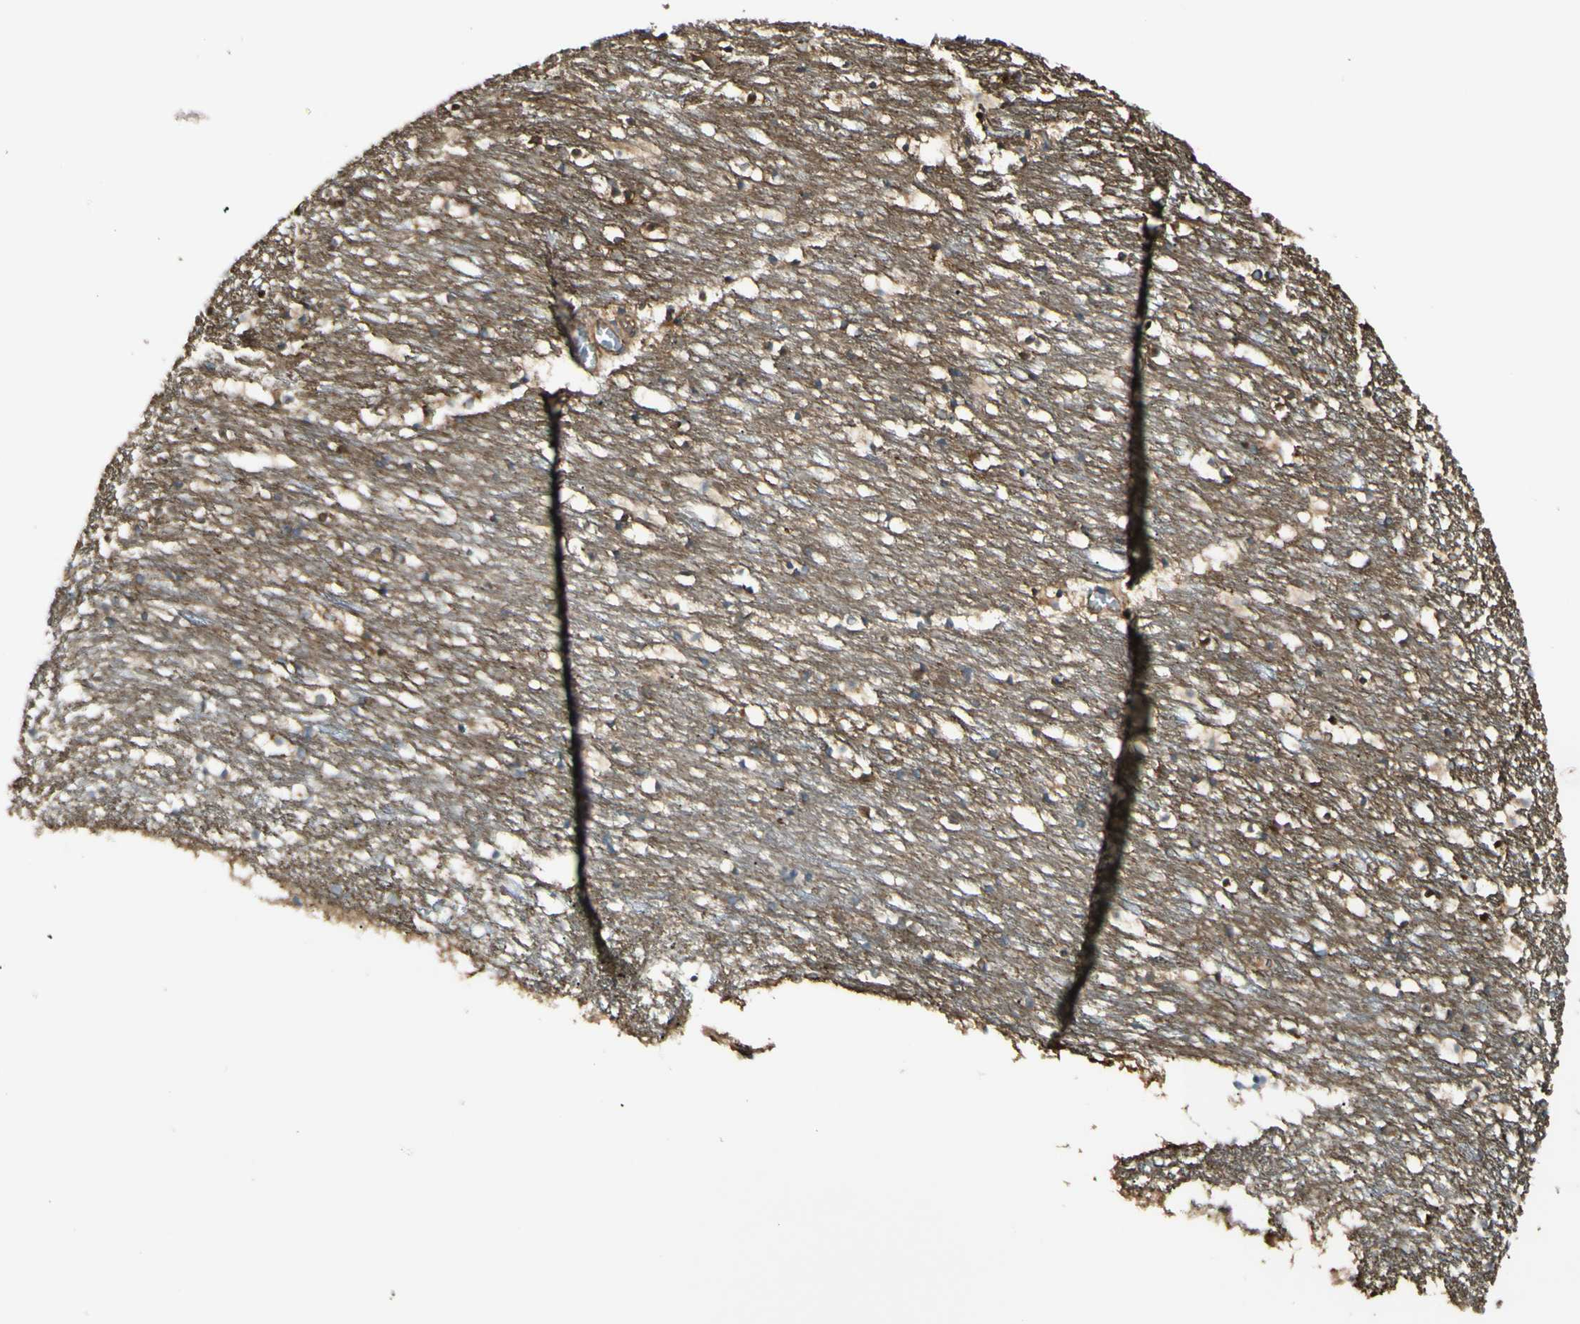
{"staining": {"intensity": "strong", "quantity": "25%-75%", "location": "cytoplasmic/membranous"}, "tissue": "caudate", "cell_type": "Glial cells", "image_type": "normal", "snomed": [{"axis": "morphology", "description": "Normal tissue, NOS"}, {"axis": "topography", "description": "Lateral ventricle wall"}], "caption": "A high-resolution micrograph shows IHC staining of unremarkable caudate, which demonstrates strong cytoplasmic/membranous staining in approximately 25%-75% of glial cells. (DAB = brown stain, brightfield microscopy at high magnification).", "gene": "PTPN12", "patient": {"sex": "male", "age": 45}}